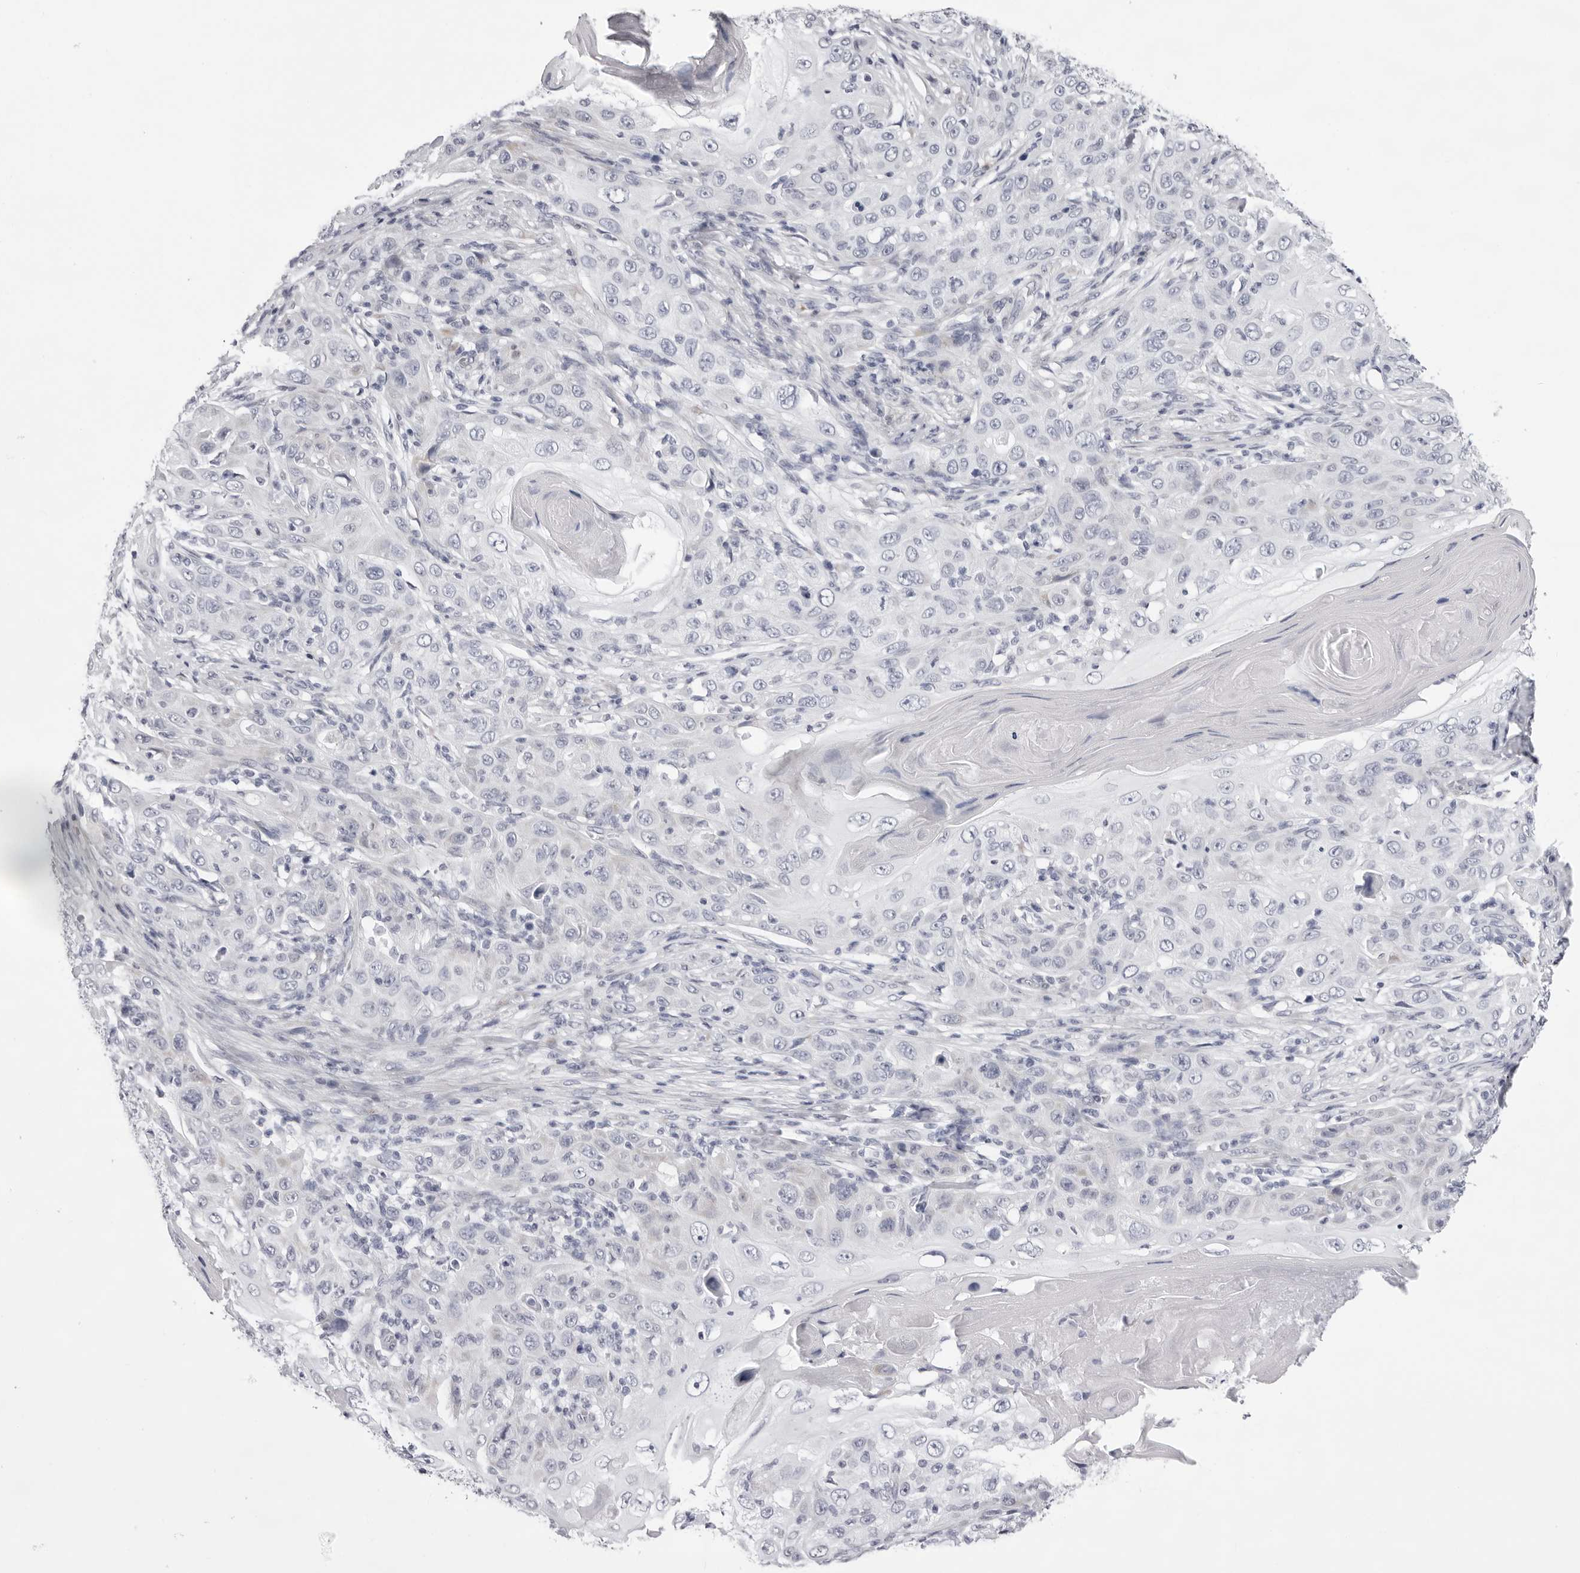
{"staining": {"intensity": "negative", "quantity": "none", "location": "none"}, "tissue": "skin cancer", "cell_type": "Tumor cells", "image_type": "cancer", "snomed": [{"axis": "morphology", "description": "Squamous cell carcinoma, NOS"}, {"axis": "topography", "description": "Skin"}], "caption": "Skin squamous cell carcinoma was stained to show a protein in brown. There is no significant expression in tumor cells.", "gene": "SMIM2", "patient": {"sex": "female", "age": 88}}